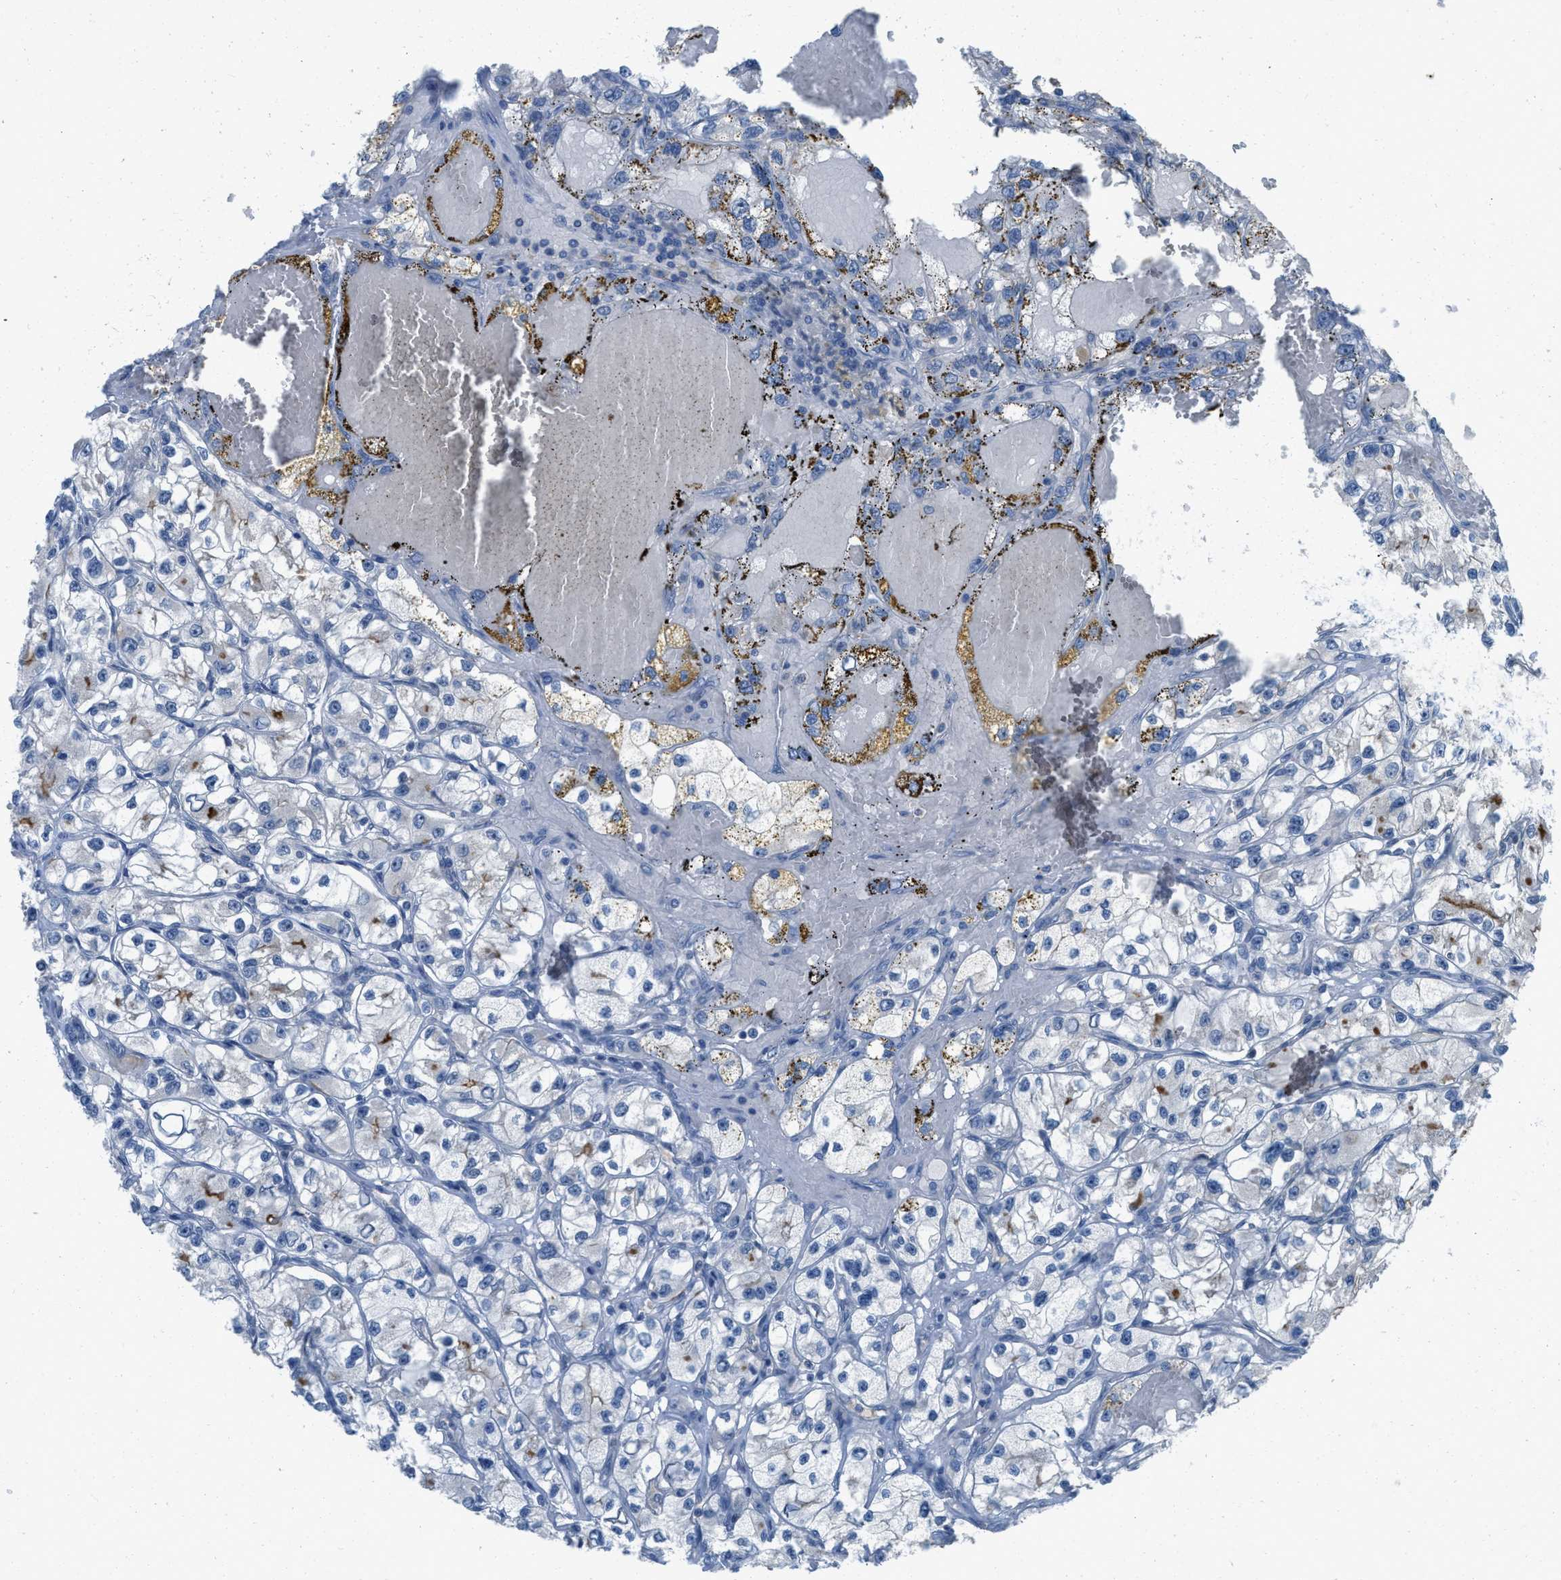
{"staining": {"intensity": "moderate", "quantity": "<25%", "location": "cytoplasmic/membranous"}, "tissue": "renal cancer", "cell_type": "Tumor cells", "image_type": "cancer", "snomed": [{"axis": "morphology", "description": "Adenocarcinoma, NOS"}, {"axis": "topography", "description": "Kidney"}], "caption": "This histopathology image exhibits IHC staining of renal cancer (adenocarcinoma), with low moderate cytoplasmic/membranous expression in about <25% of tumor cells.", "gene": "MIS18A", "patient": {"sex": "female", "age": 57}}